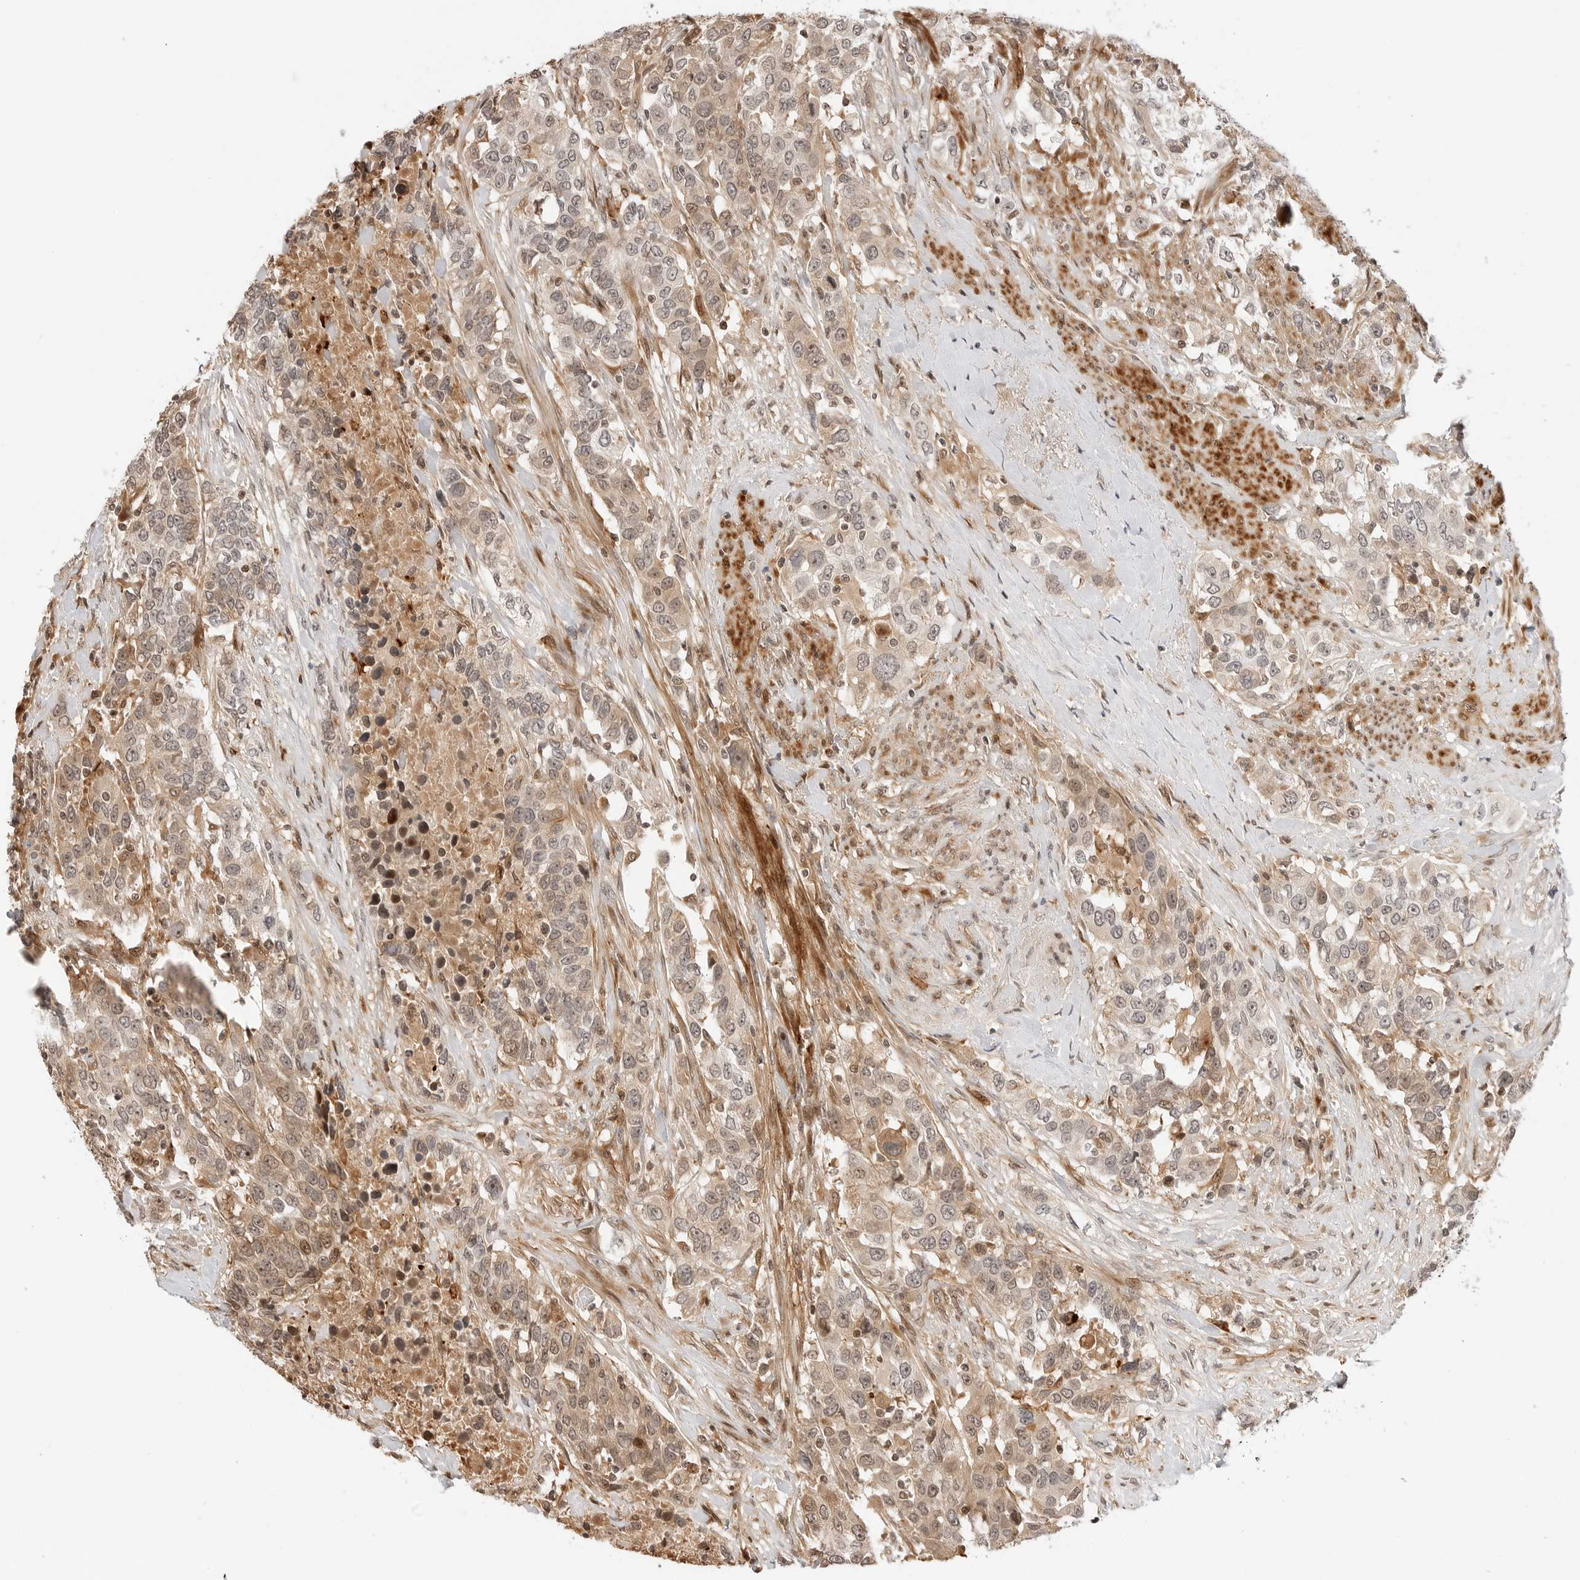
{"staining": {"intensity": "weak", "quantity": "25%-75%", "location": "cytoplasmic/membranous,nuclear"}, "tissue": "urothelial cancer", "cell_type": "Tumor cells", "image_type": "cancer", "snomed": [{"axis": "morphology", "description": "Urothelial carcinoma, High grade"}, {"axis": "topography", "description": "Urinary bladder"}], "caption": "There is low levels of weak cytoplasmic/membranous and nuclear expression in tumor cells of high-grade urothelial carcinoma, as demonstrated by immunohistochemical staining (brown color).", "gene": "GEM", "patient": {"sex": "female", "age": 80}}